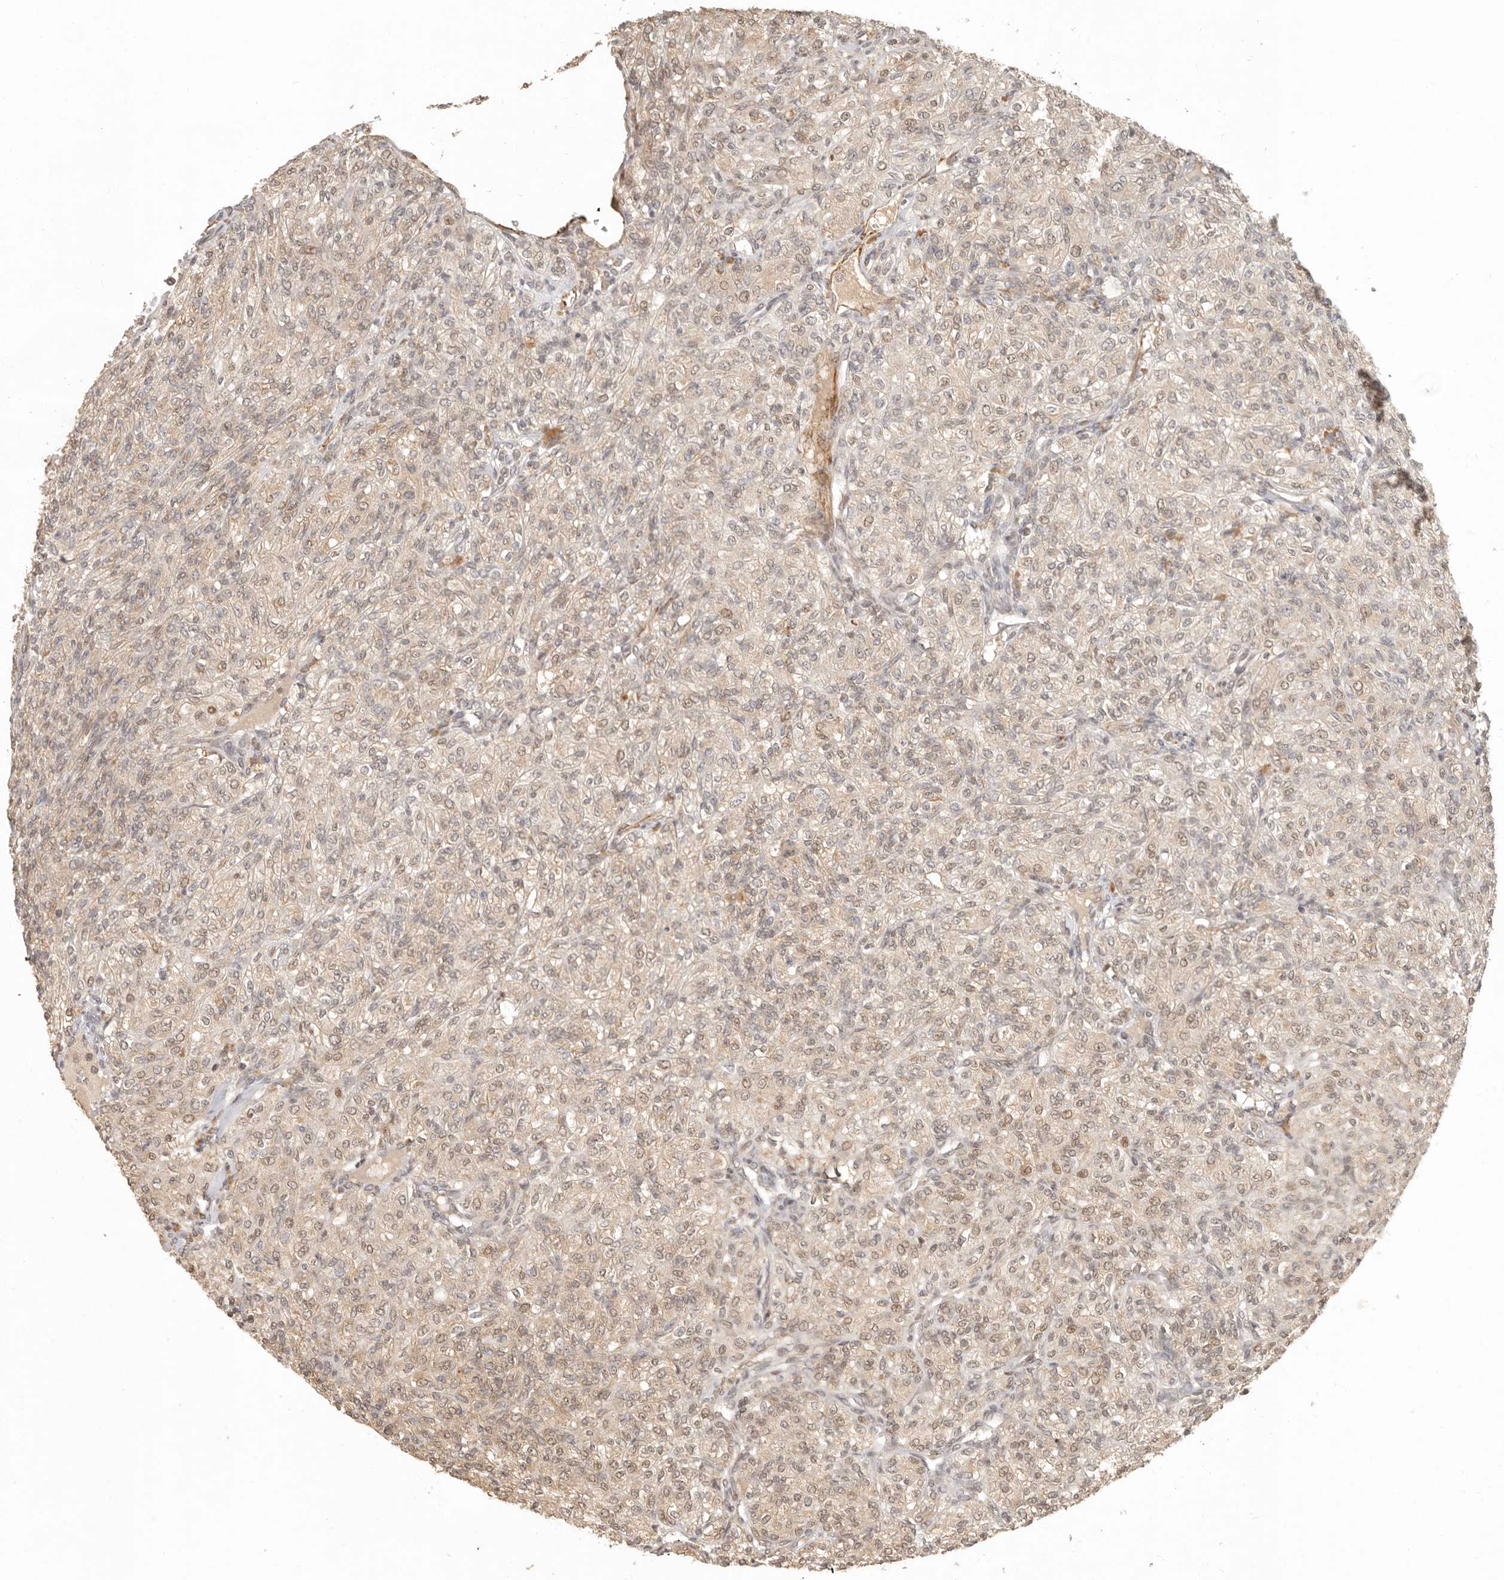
{"staining": {"intensity": "weak", "quantity": ">75%", "location": "cytoplasmic/membranous,nuclear"}, "tissue": "renal cancer", "cell_type": "Tumor cells", "image_type": "cancer", "snomed": [{"axis": "morphology", "description": "Adenocarcinoma, NOS"}, {"axis": "topography", "description": "Kidney"}], "caption": "Renal adenocarcinoma was stained to show a protein in brown. There is low levels of weak cytoplasmic/membranous and nuclear staining in approximately >75% of tumor cells.", "gene": "LRRC75A", "patient": {"sex": "male", "age": 77}}